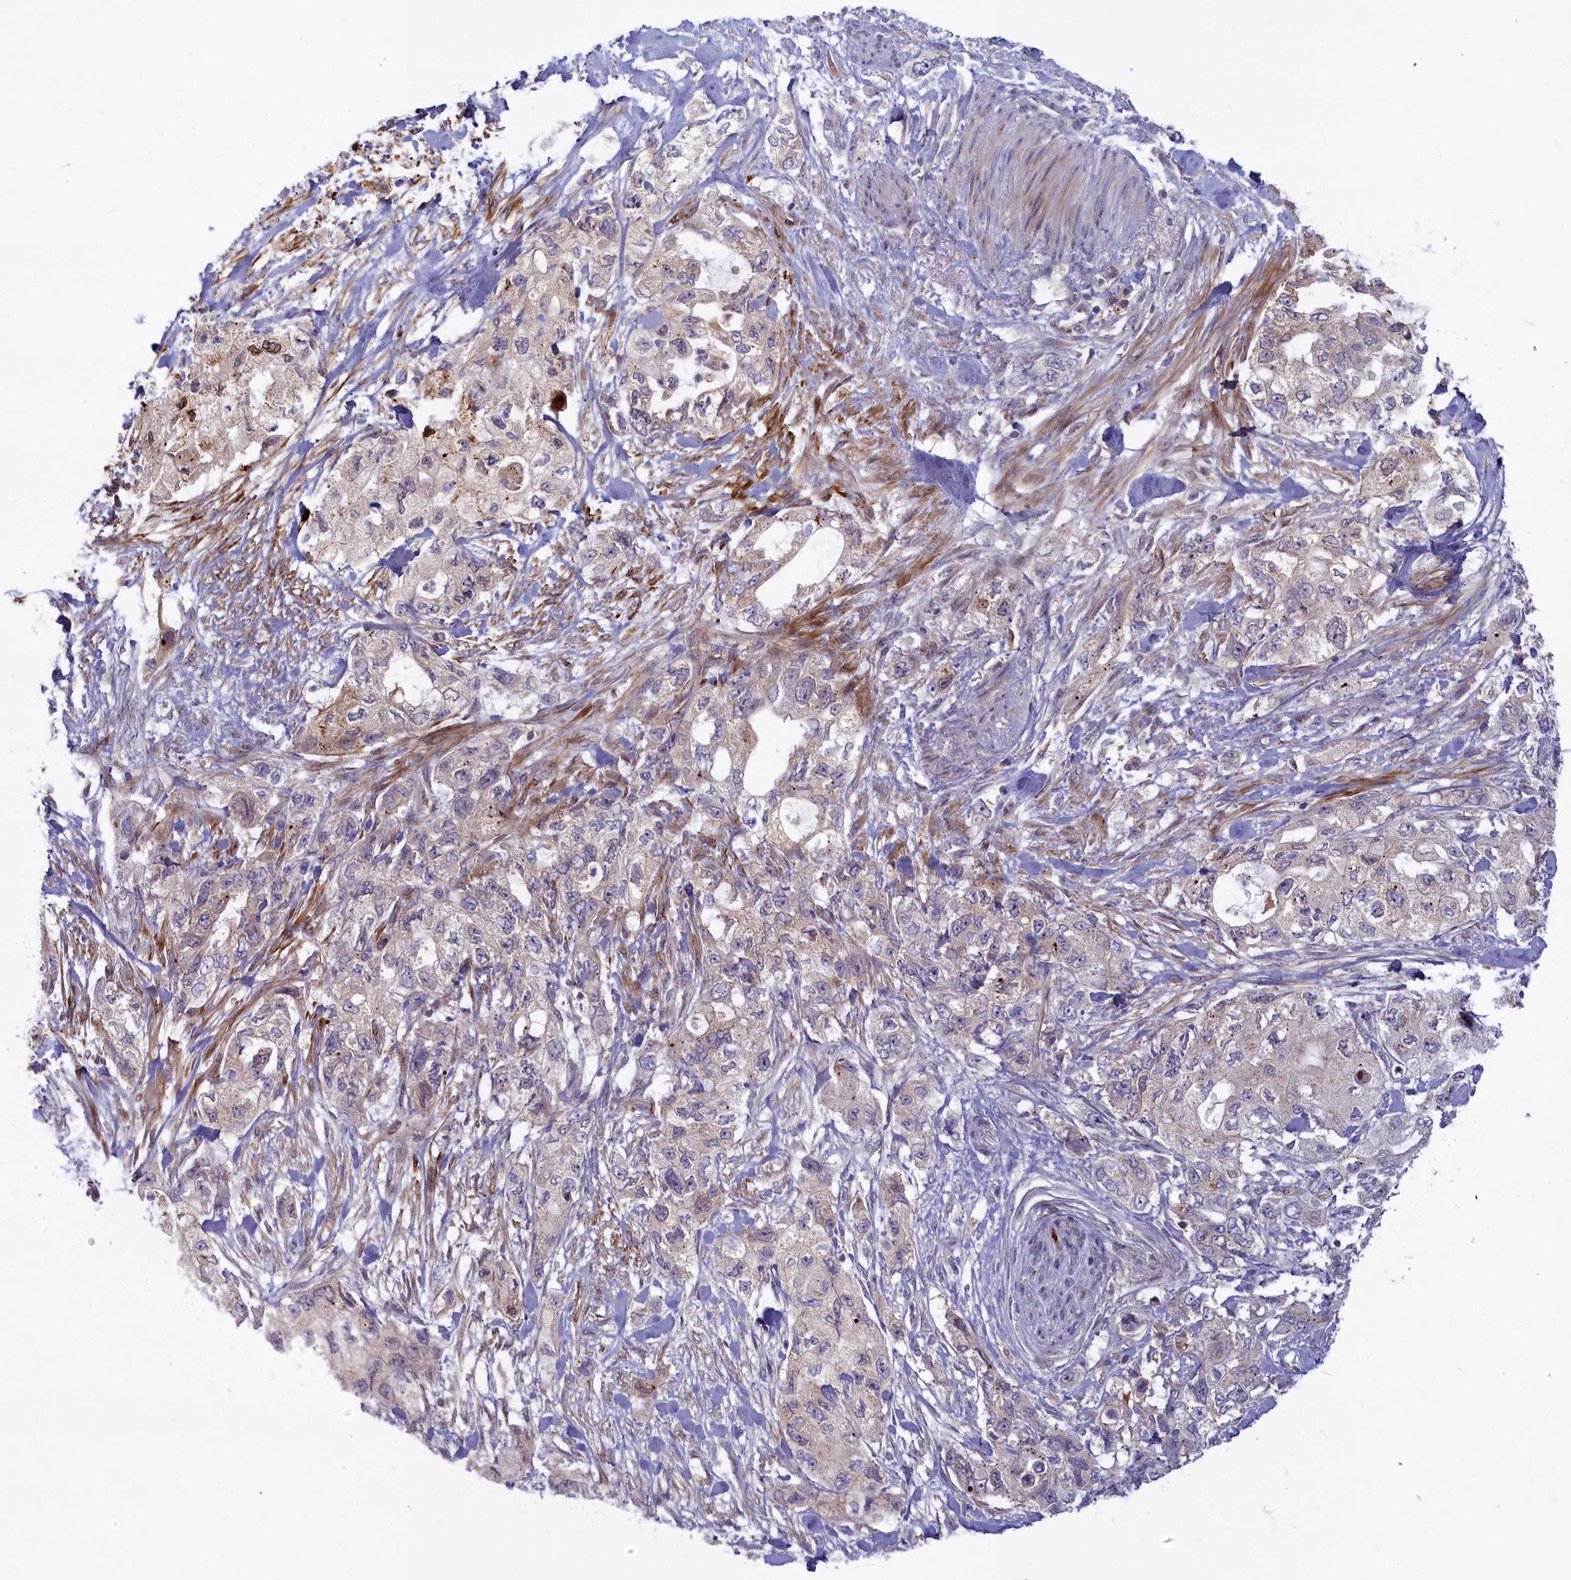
{"staining": {"intensity": "negative", "quantity": "none", "location": "none"}, "tissue": "pancreatic cancer", "cell_type": "Tumor cells", "image_type": "cancer", "snomed": [{"axis": "morphology", "description": "Adenocarcinoma, NOS"}, {"axis": "topography", "description": "Pancreas"}], "caption": "Immunohistochemistry of adenocarcinoma (pancreatic) displays no staining in tumor cells.", "gene": "FCSK", "patient": {"sex": "female", "age": 73}}